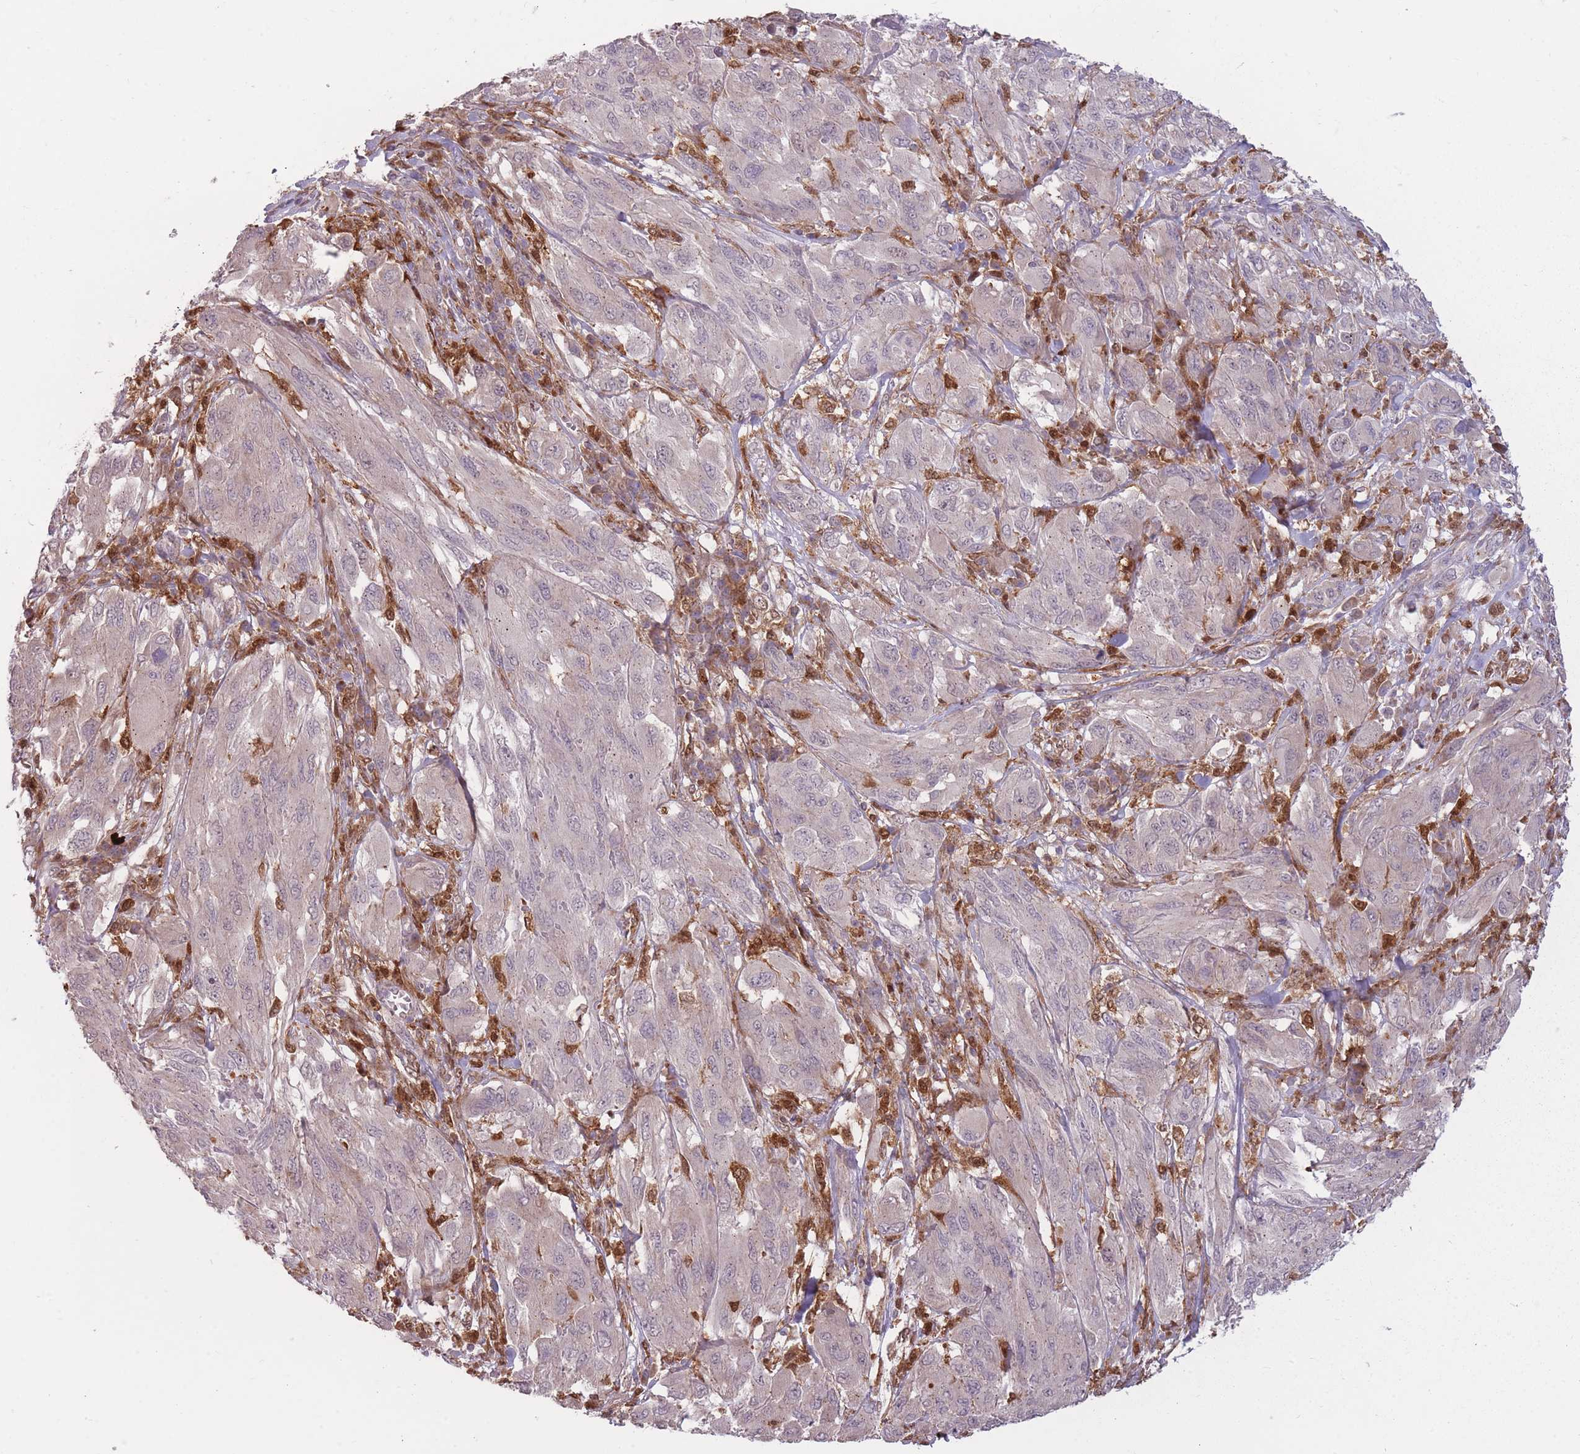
{"staining": {"intensity": "negative", "quantity": "none", "location": "none"}, "tissue": "melanoma", "cell_type": "Tumor cells", "image_type": "cancer", "snomed": [{"axis": "morphology", "description": "Malignant melanoma, NOS"}, {"axis": "topography", "description": "Skin"}], "caption": "Immunohistochemical staining of malignant melanoma demonstrates no significant staining in tumor cells.", "gene": "LGALS9", "patient": {"sex": "female", "age": 91}}